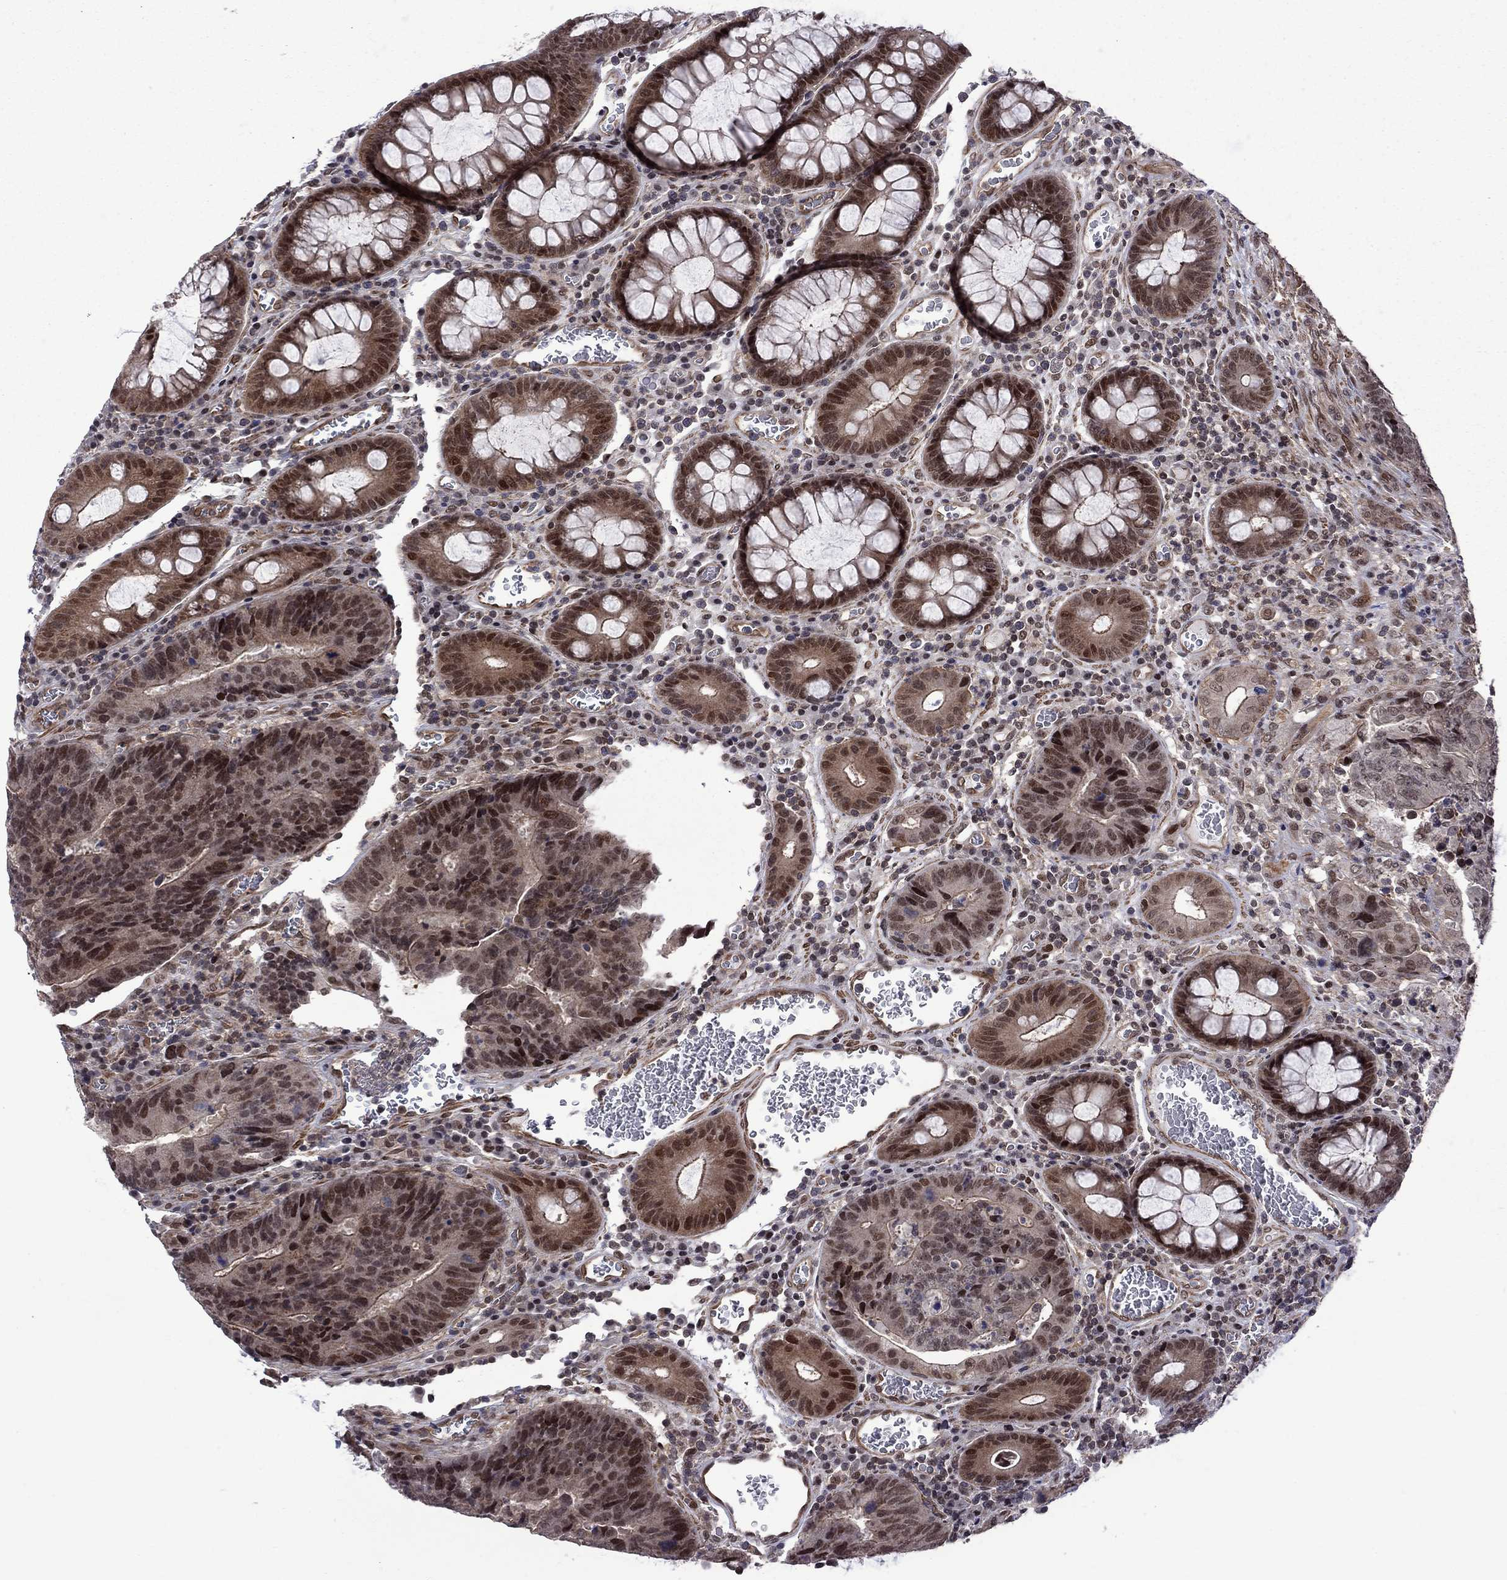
{"staining": {"intensity": "moderate", "quantity": "25%-75%", "location": "nuclear"}, "tissue": "colorectal cancer", "cell_type": "Tumor cells", "image_type": "cancer", "snomed": [{"axis": "morphology", "description": "Adenocarcinoma, NOS"}, {"axis": "topography", "description": "Colon"}], "caption": "Adenocarcinoma (colorectal) was stained to show a protein in brown. There is medium levels of moderate nuclear staining in approximately 25%-75% of tumor cells. The protein is stained brown, and the nuclei are stained in blue (DAB IHC with brightfield microscopy, high magnification).", "gene": "BRF1", "patient": {"sex": "female", "age": 48}}